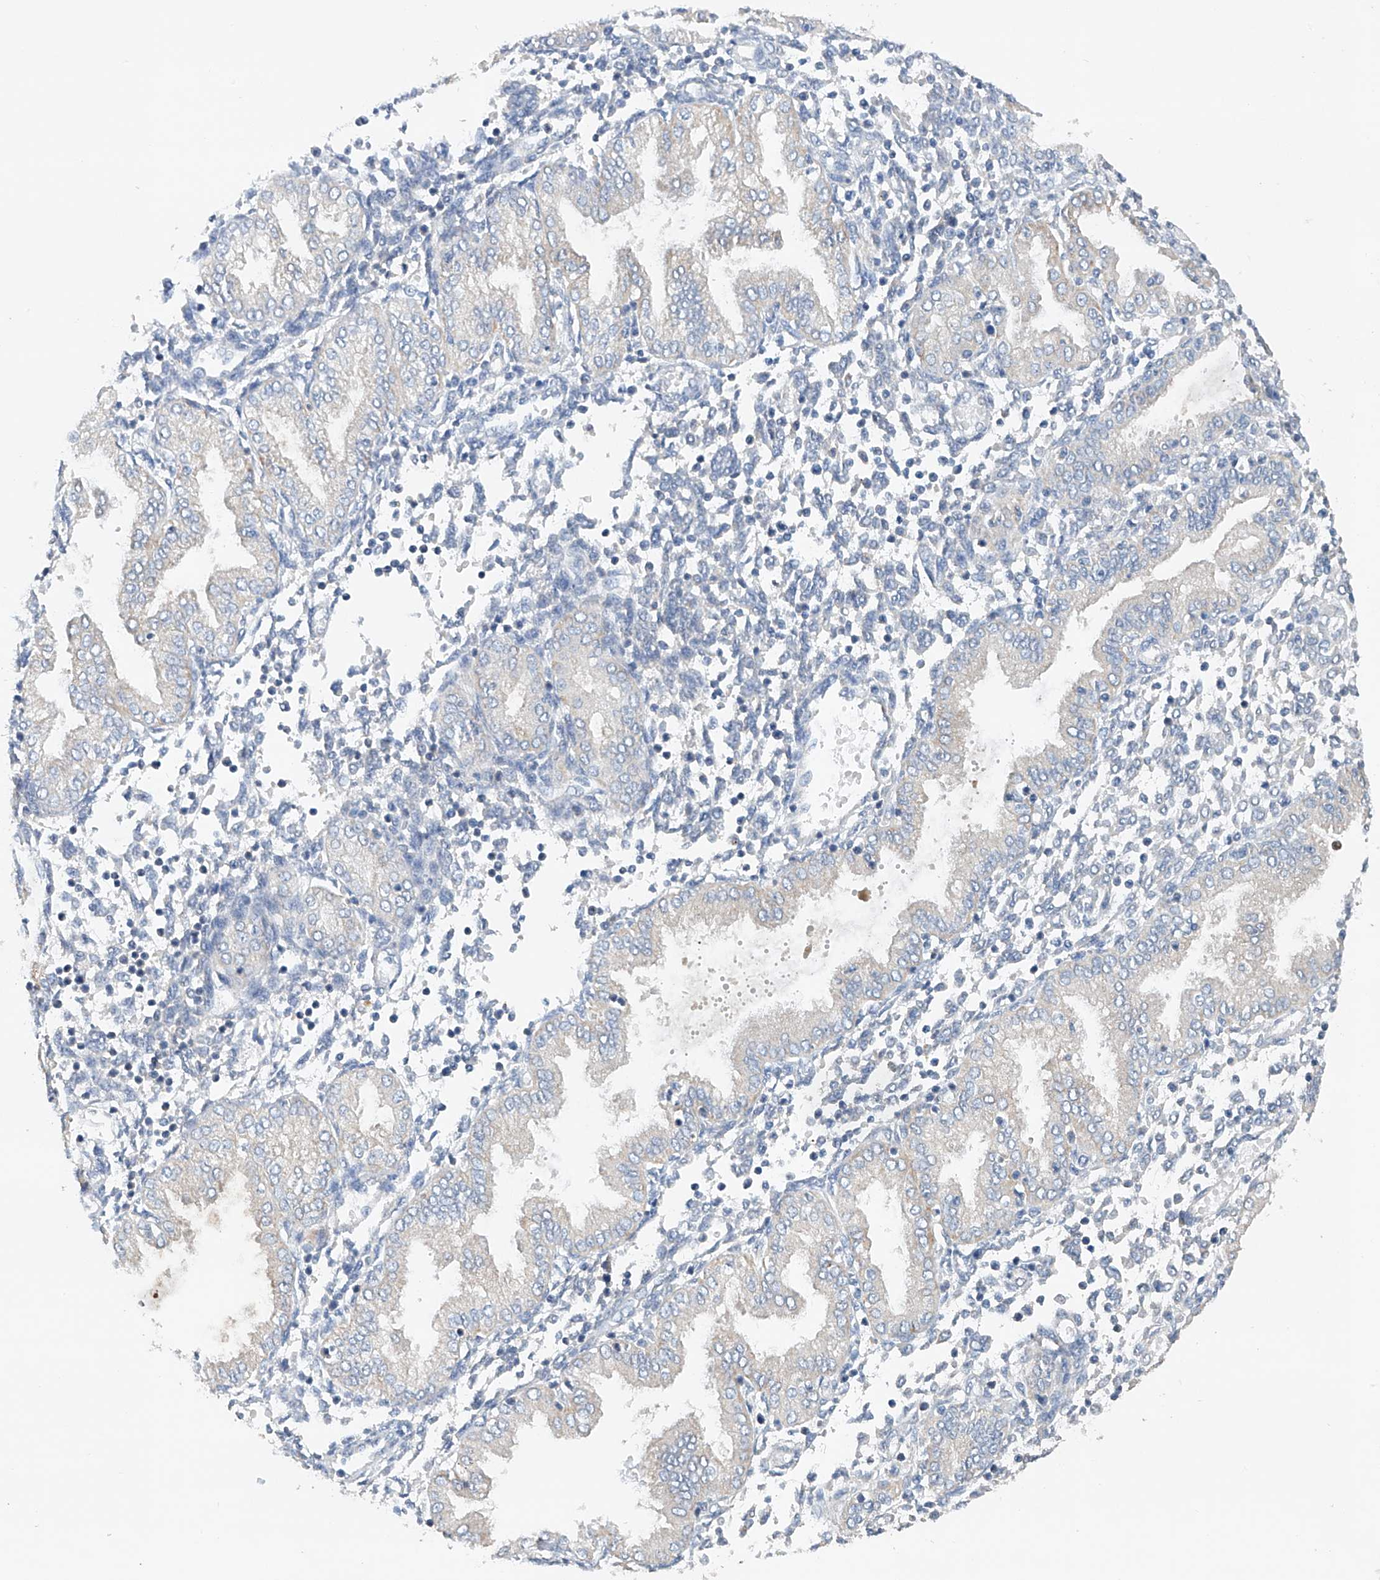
{"staining": {"intensity": "negative", "quantity": "none", "location": "none"}, "tissue": "endometrium", "cell_type": "Cells in endometrial stroma", "image_type": "normal", "snomed": [{"axis": "morphology", "description": "Normal tissue, NOS"}, {"axis": "topography", "description": "Endometrium"}], "caption": "Immunohistochemistry (IHC) image of normal endometrium: endometrium stained with DAB (3,3'-diaminobenzidine) reveals no significant protein expression in cells in endometrial stroma.", "gene": "GPC4", "patient": {"sex": "female", "age": 53}}